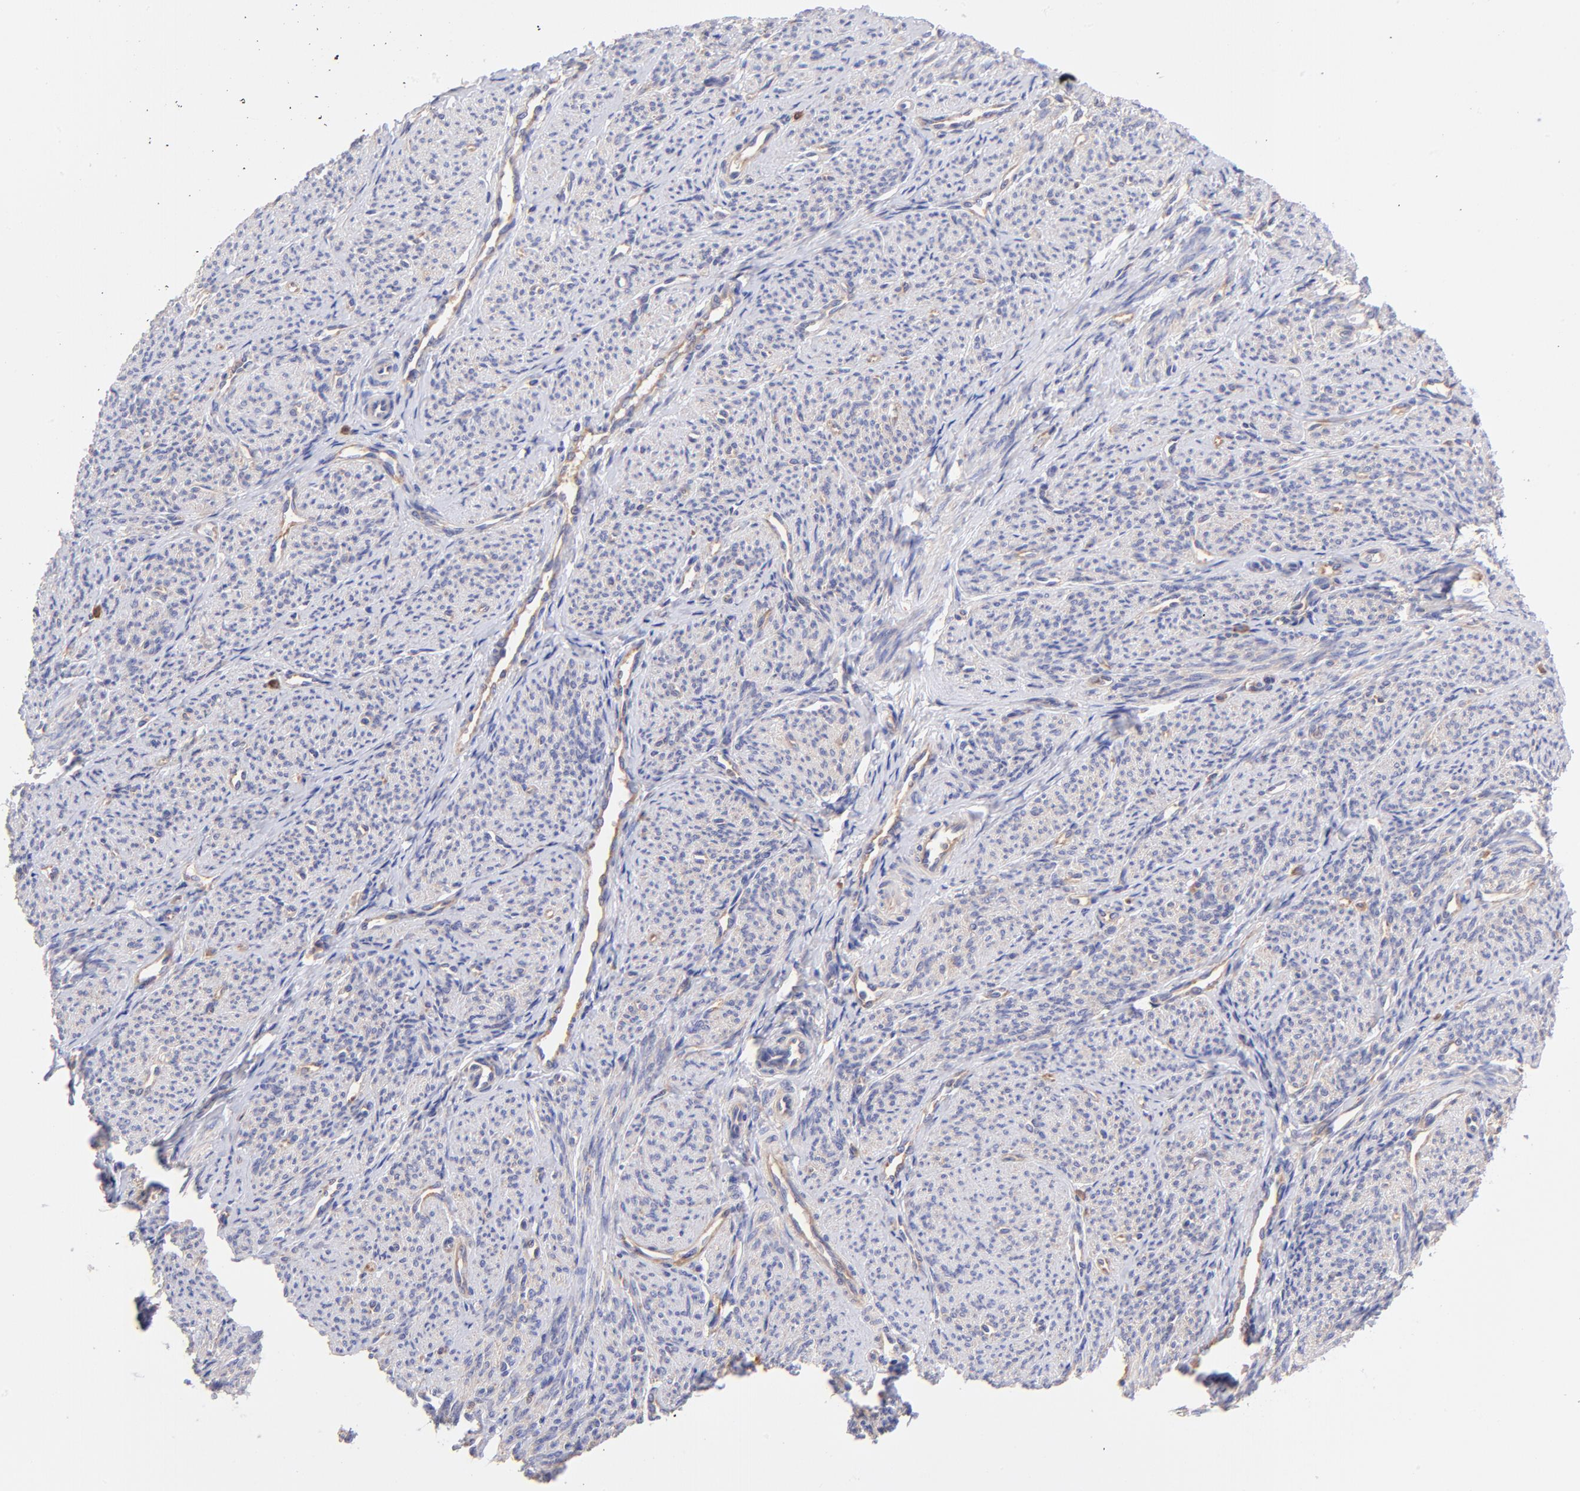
{"staining": {"intensity": "weak", "quantity": "<25%", "location": "cytoplasmic/membranous"}, "tissue": "smooth muscle", "cell_type": "Smooth muscle cells", "image_type": "normal", "snomed": [{"axis": "morphology", "description": "Normal tissue, NOS"}, {"axis": "topography", "description": "Smooth muscle"}], "caption": "The image shows no staining of smooth muscle cells in normal smooth muscle. Brightfield microscopy of immunohistochemistry (IHC) stained with DAB (3,3'-diaminobenzidine) (brown) and hematoxylin (blue), captured at high magnification.", "gene": "RPL11", "patient": {"sex": "female", "age": 65}}